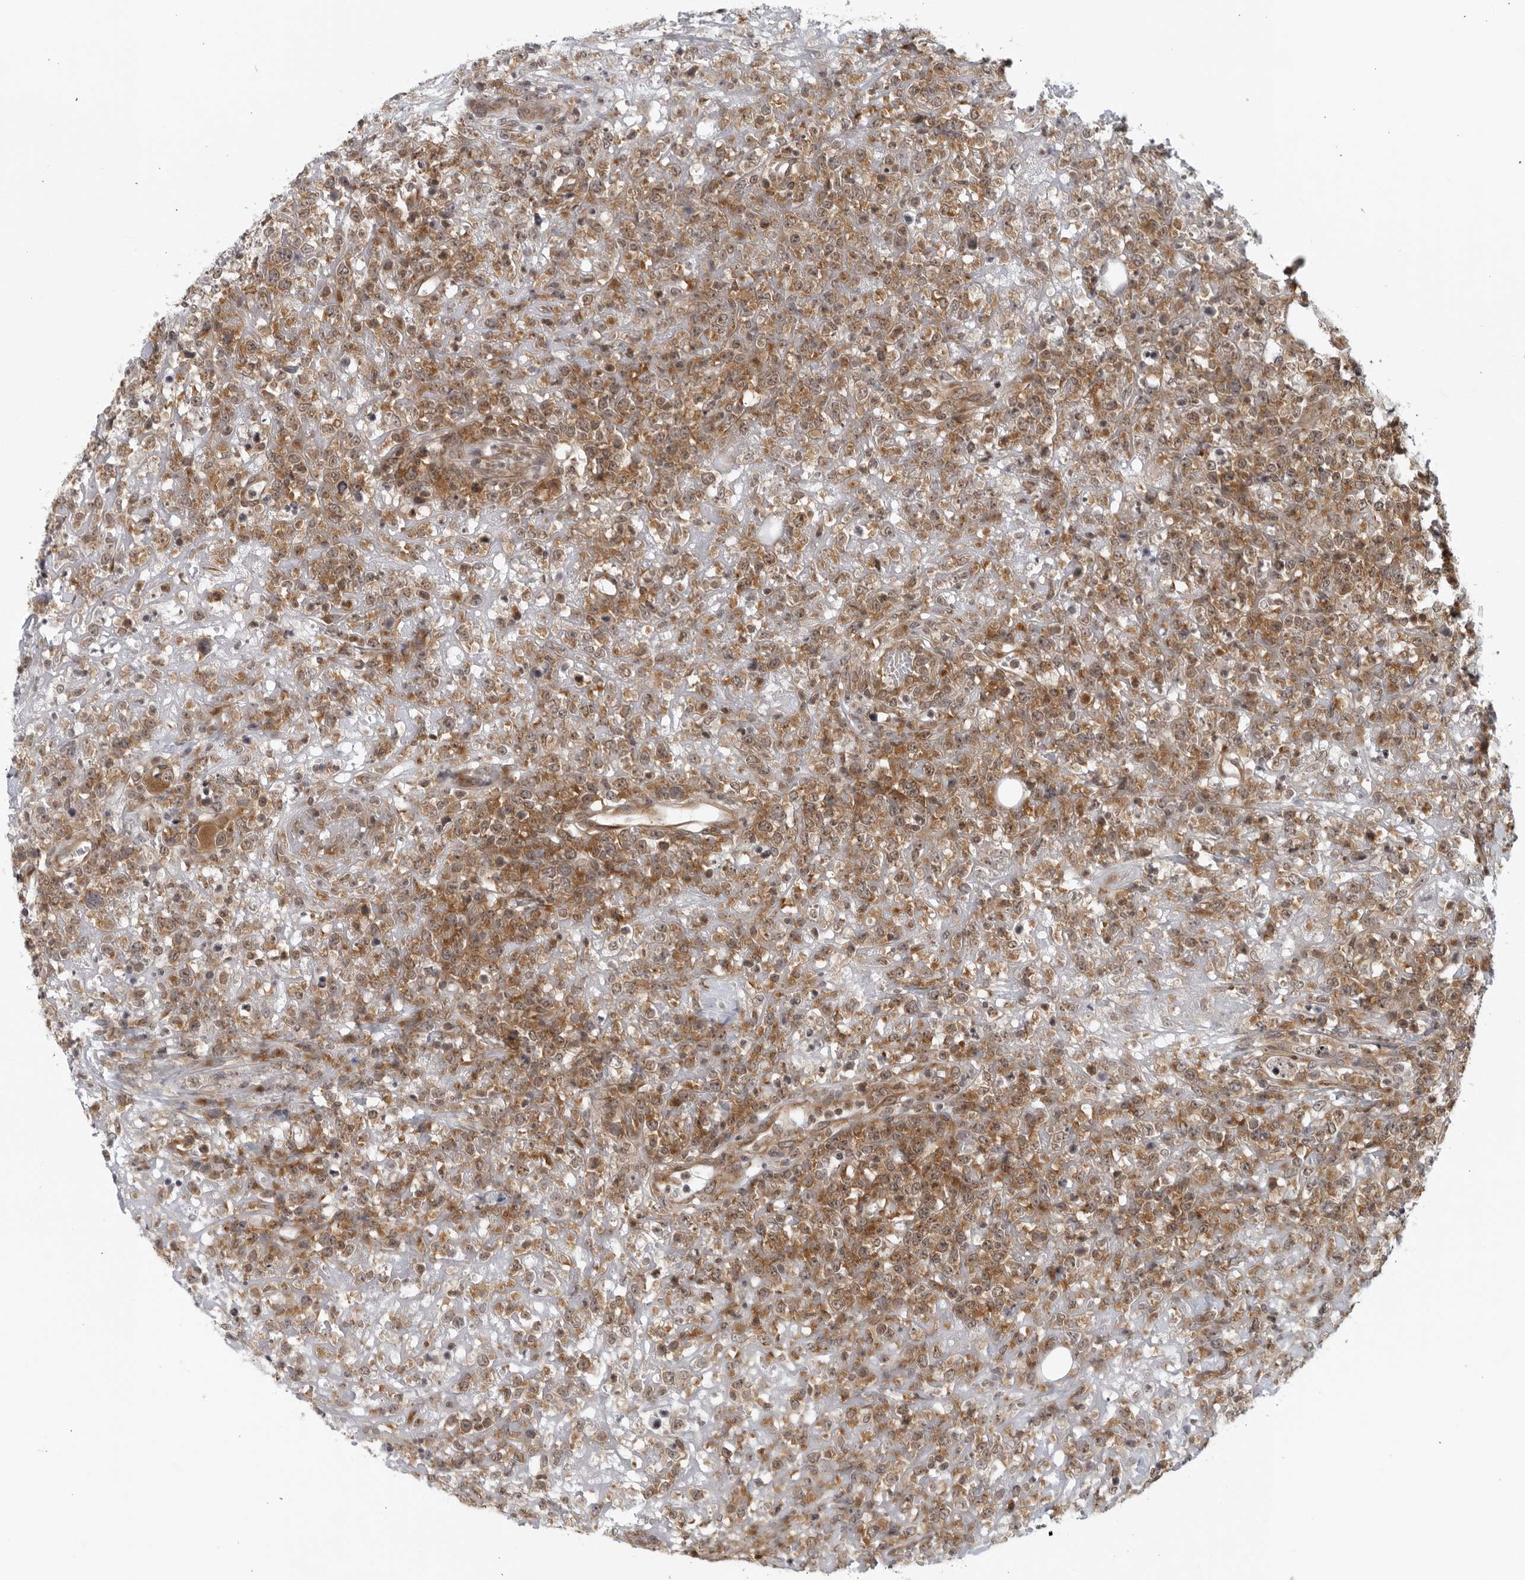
{"staining": {"intensity": "moderate", "quantity": ">75%", "location": "cytoplasmic/membranous"}, "tissue": "lymphoma", "cell_type": "Tumor cells", "image_type": "cancer", "snomed": [{"axis": "morphology", "description": "Malignant lymphoma, non-Hodgkin's type, High grade"}, {"axis": "topography", "description": "Colon"}], "caption": "High-power microscopy captured an immunohistochemistry (IHC) micrograph of lymphoma, revealing moderate cytoplasmic/membranous staining in approximately >75% of tumor cells. (brown staining indicates protein expression, while blue staining denotes nuclei).", "gene": "RC3H1", "patient": {"sex": "female", "age": 53}}